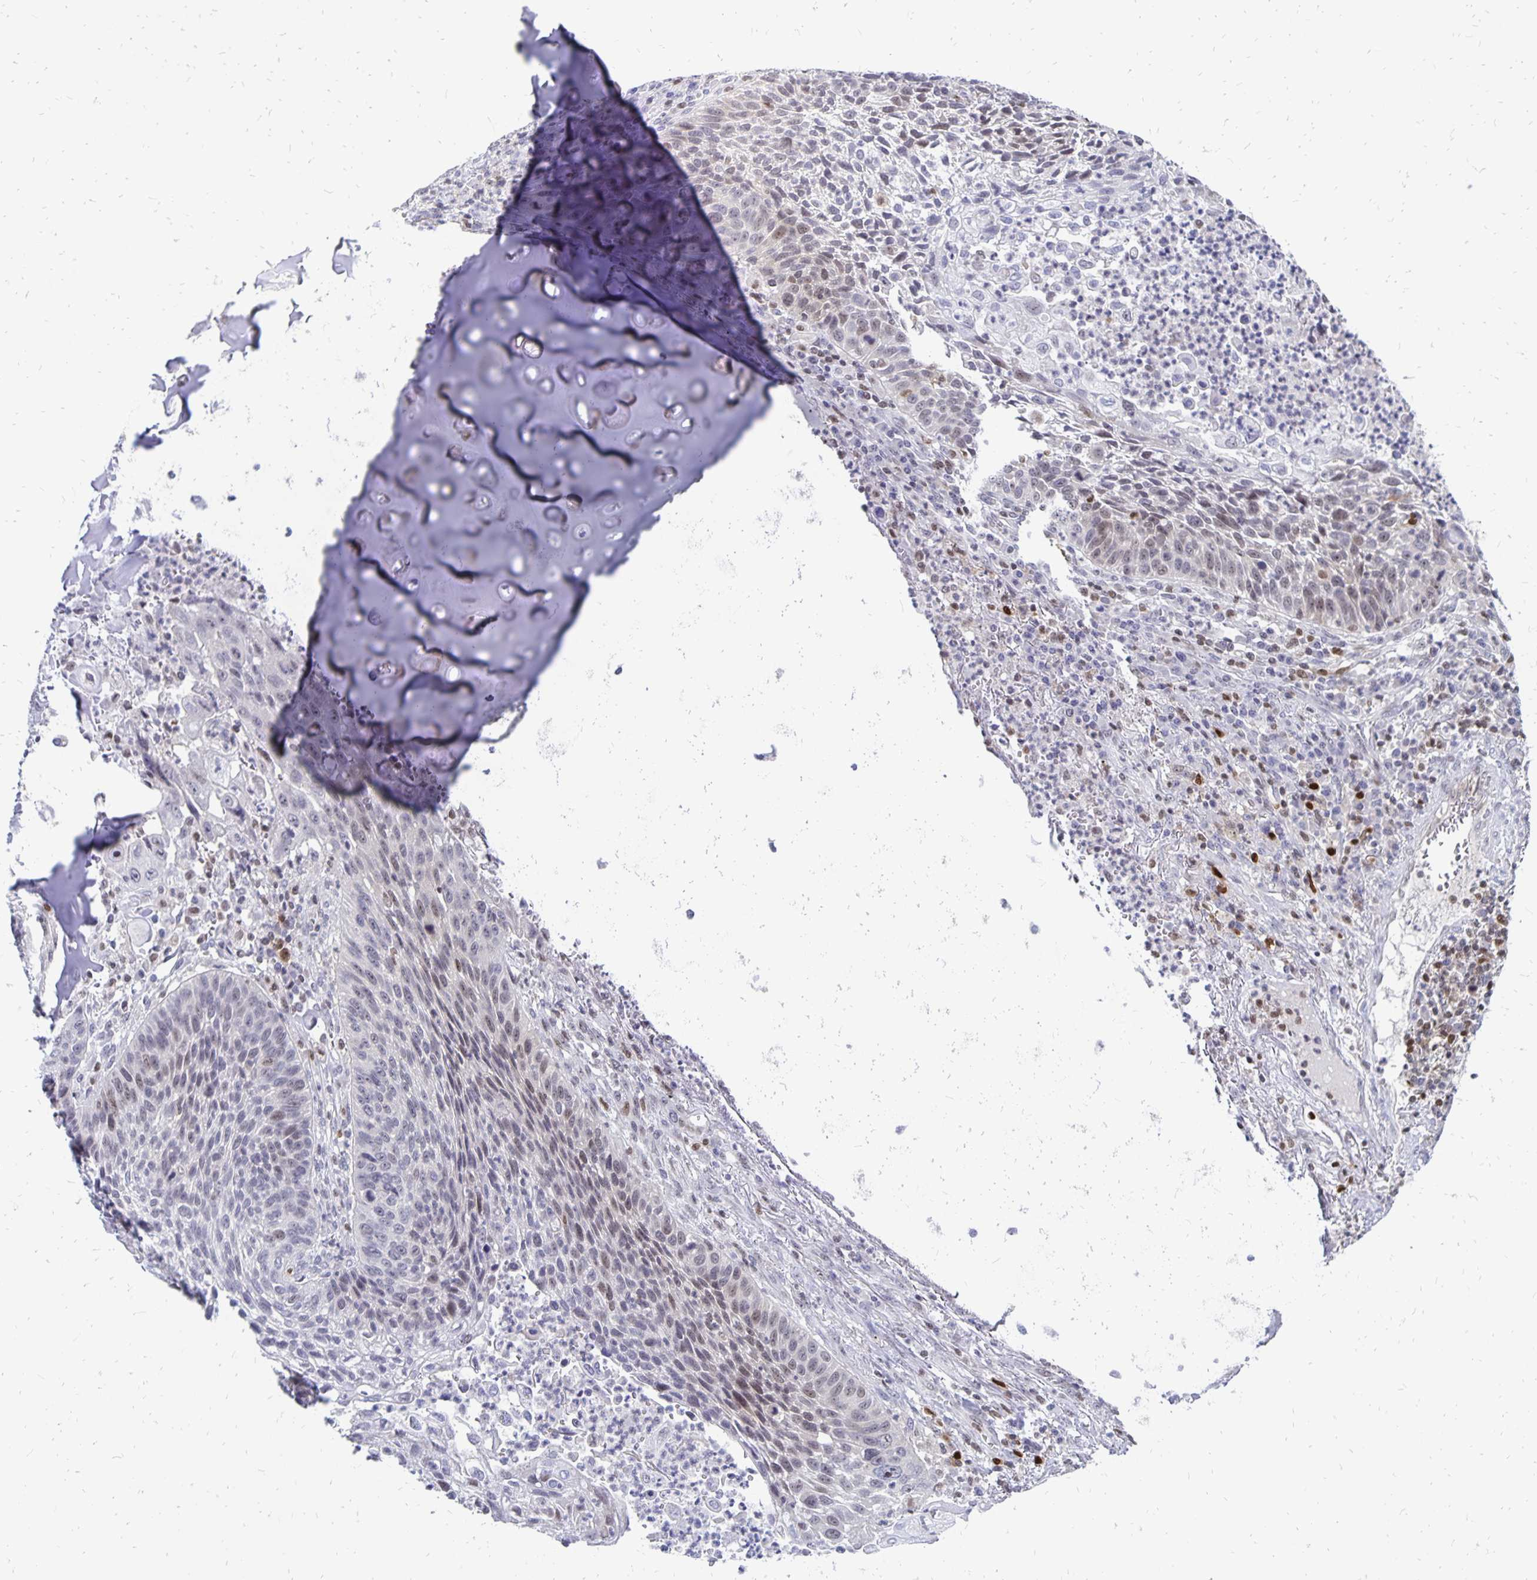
{"staining": {"intensity": "weak", "quantity": "<25%", "location": "nuclear"}, "tissue": "lung cancer", "cell_type": "Tumor cells", "image_type": "cancer", "snomed": [{"axis": "morphology", "description": "Squamous cell carcinoma, NOS"}, {"axis": "morphology", "description": "Squamous cell carcinoma, metastatic, NOS"}, {"axis": "topography", "description": "Lung"}, {"axis": "topography", "description": "Pleura, NOS"}], "caption": "Image shows no significant protein expression in tumor cells of lung cancer. (DAB (3,3'-diaminobenzidine) immunohistochemistry (IHC) visualized using brightfield microscopy, high magnification).", "gene": "DCK", "patient": {"sex": "male", "age": 72}}